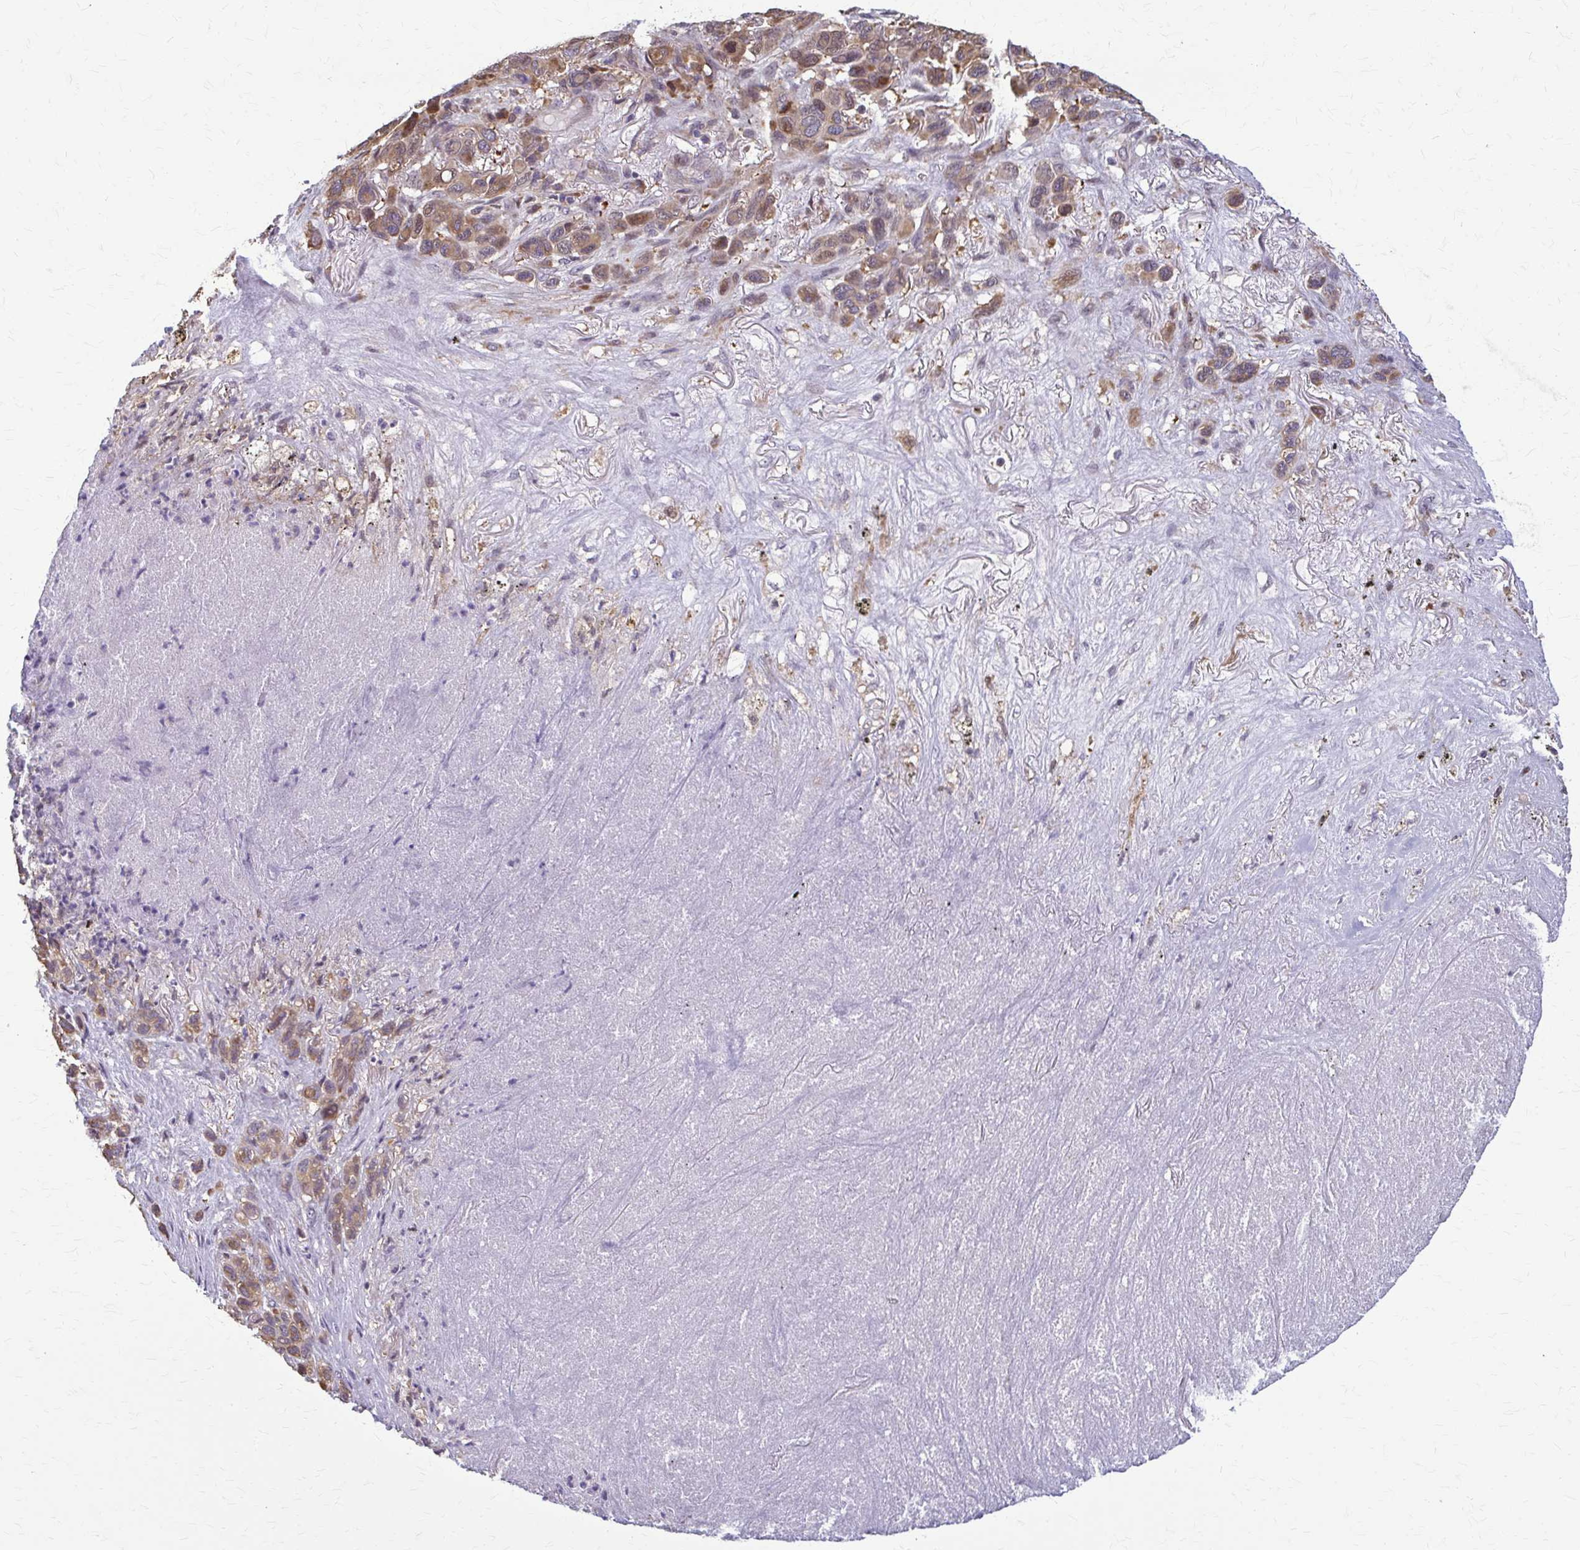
{"staining": {"intensity": "weak", "quantity": ">75%", "location": "cytoplasmic/membranous,nuclear"}, "tissue": "melanoma", "cell_type": "Tumor cells", "image_type": "cancer", "snomed": [{"axis": "morphology", "description": "Malignant melanoma, Metastatic site"}, {"axis": "topography", "description": "Lung"}], "caption": "This is a histology image of IHC staining of malignant melanoma (metastatic site), which shows weak staining in the cytoplasmic/membranous and nuclear of tumor cells.", "gene": "ZNF34", "patient": {"sex": "male", "age": 48}}